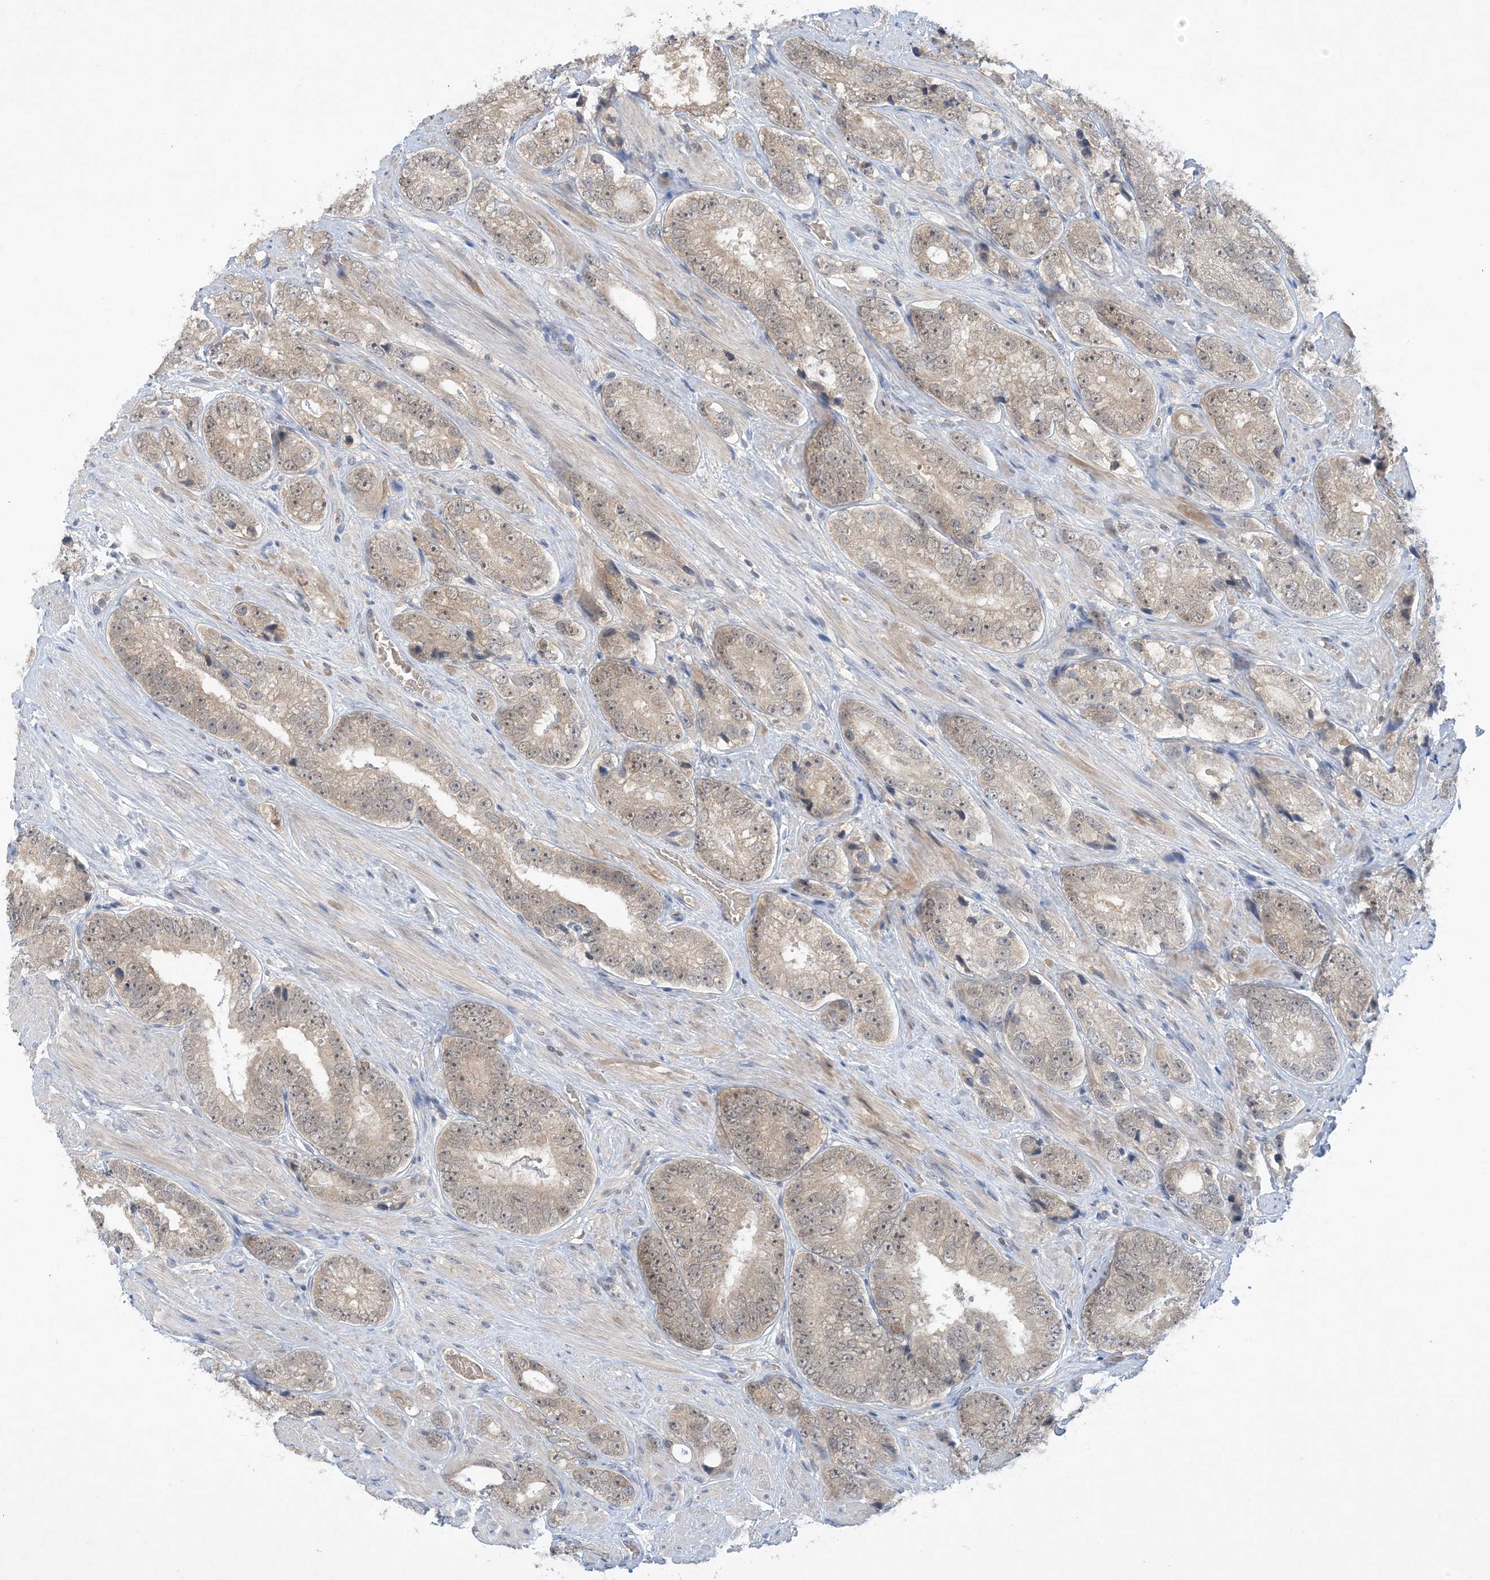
{"staining": {"intensity": "weak", "quantity": "25%-75%", "location": "cytoplasmic/membranous,nuclear"}, "tissue": "prostate cancer", "cell_type": "Tumor cells", "image_type": "cancer", "snomed": [{"axis": "morphology", "description": "Adenocarcinoma, High grade"}, {"axis": "topography", "description": "Prostate"}], "caption": "Immunohistochemistry (IHC) image of neoplastic tissue: prostate cancer (adenocarcinoma (high-grade)) stained using immunohistochemistry demonstrates low levels of weak protein expression localized specifically in the cytoplasmic/membranous and nuclear of tumor cells, appearing as a cytoplasmic/membranous and nuclear brown color.", "gene": "UBE2E1", "patient": {"sex": "male", "age": 56}}